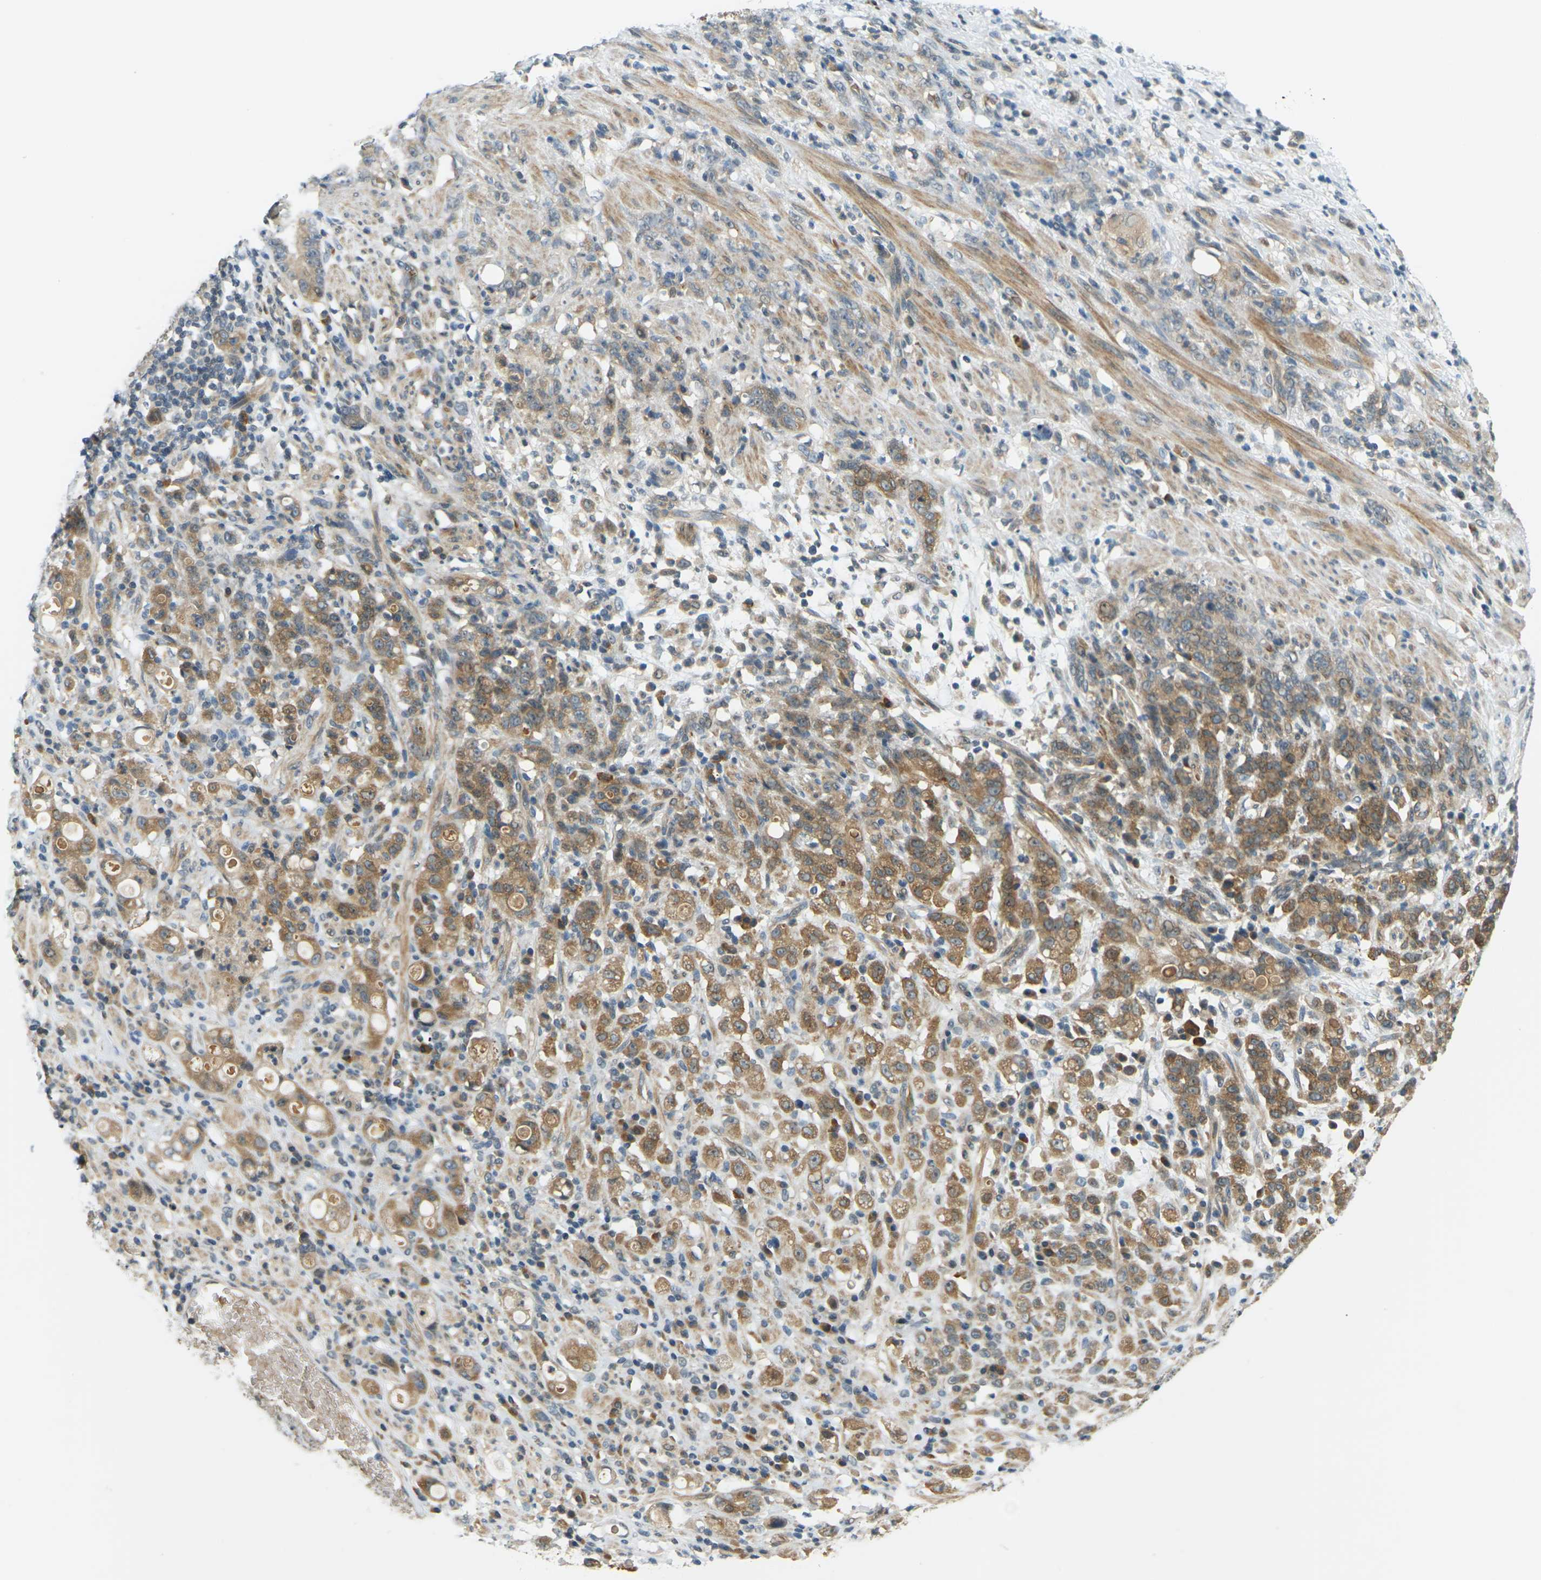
{"staining": {"intensity": "moderate", "quantity": ">75%", "location": "cytoplasmic/membranous"}, "tissue": "stomach cancer", "cell_type": "Tumor cells", "image_type": "cancer", "snomed": [{"axis": "morphology", "description": "Adenocarcinoma, NOS"}, {"axis": "topography", "description": "Stomach, lower"}], "caption": "Approximately >75% of tumor cells in human stomach cancer display moderate cytoplasmic/membranous protein positivity as visualized by brown immunohistochemical staining.", "gene": "SOCS6", "patient": {"sex": "male", "age": 88}}